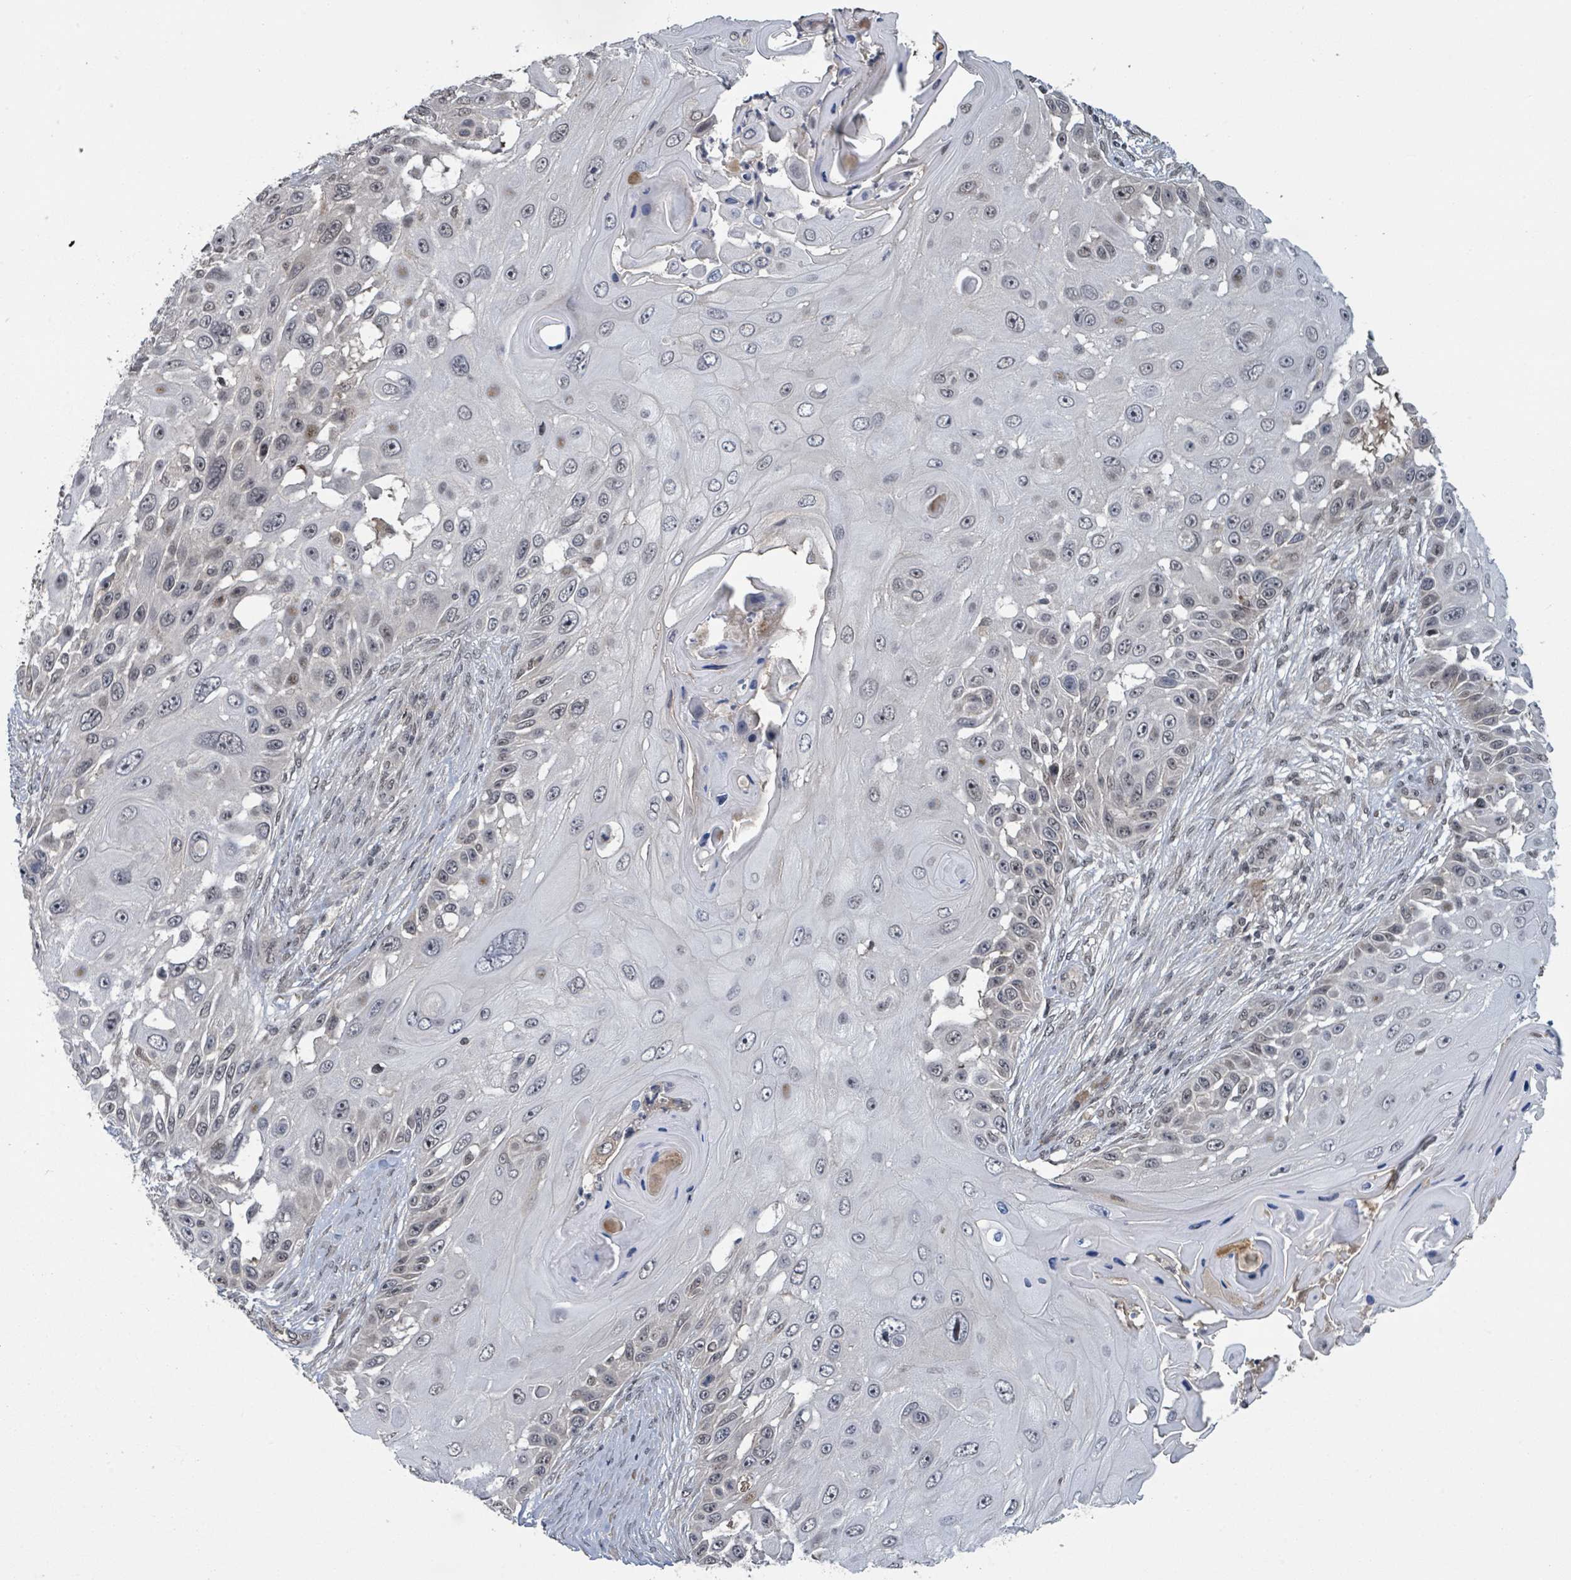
{"staining": {"intensity": "weak", "quantity": "25%-75%", "location": "nuclear"}, "tissue": "skin cancer", "cell_type": "Tumor cells", "image_type": "cancer", "snomed": [{"axis": "morphology", "description": "Squamous cell carcinoma, NOS"}, {"axis": "topography", "description": "Skin"}], "caption": "Skin squamous cell carcinoma was stained to show a protein in brown. There is low levels of weak nuclear expression in approximately 25%-75% of tumor cells.", "gene": "ZBTB14", "patient": {"sex": "female", "age": 44}}